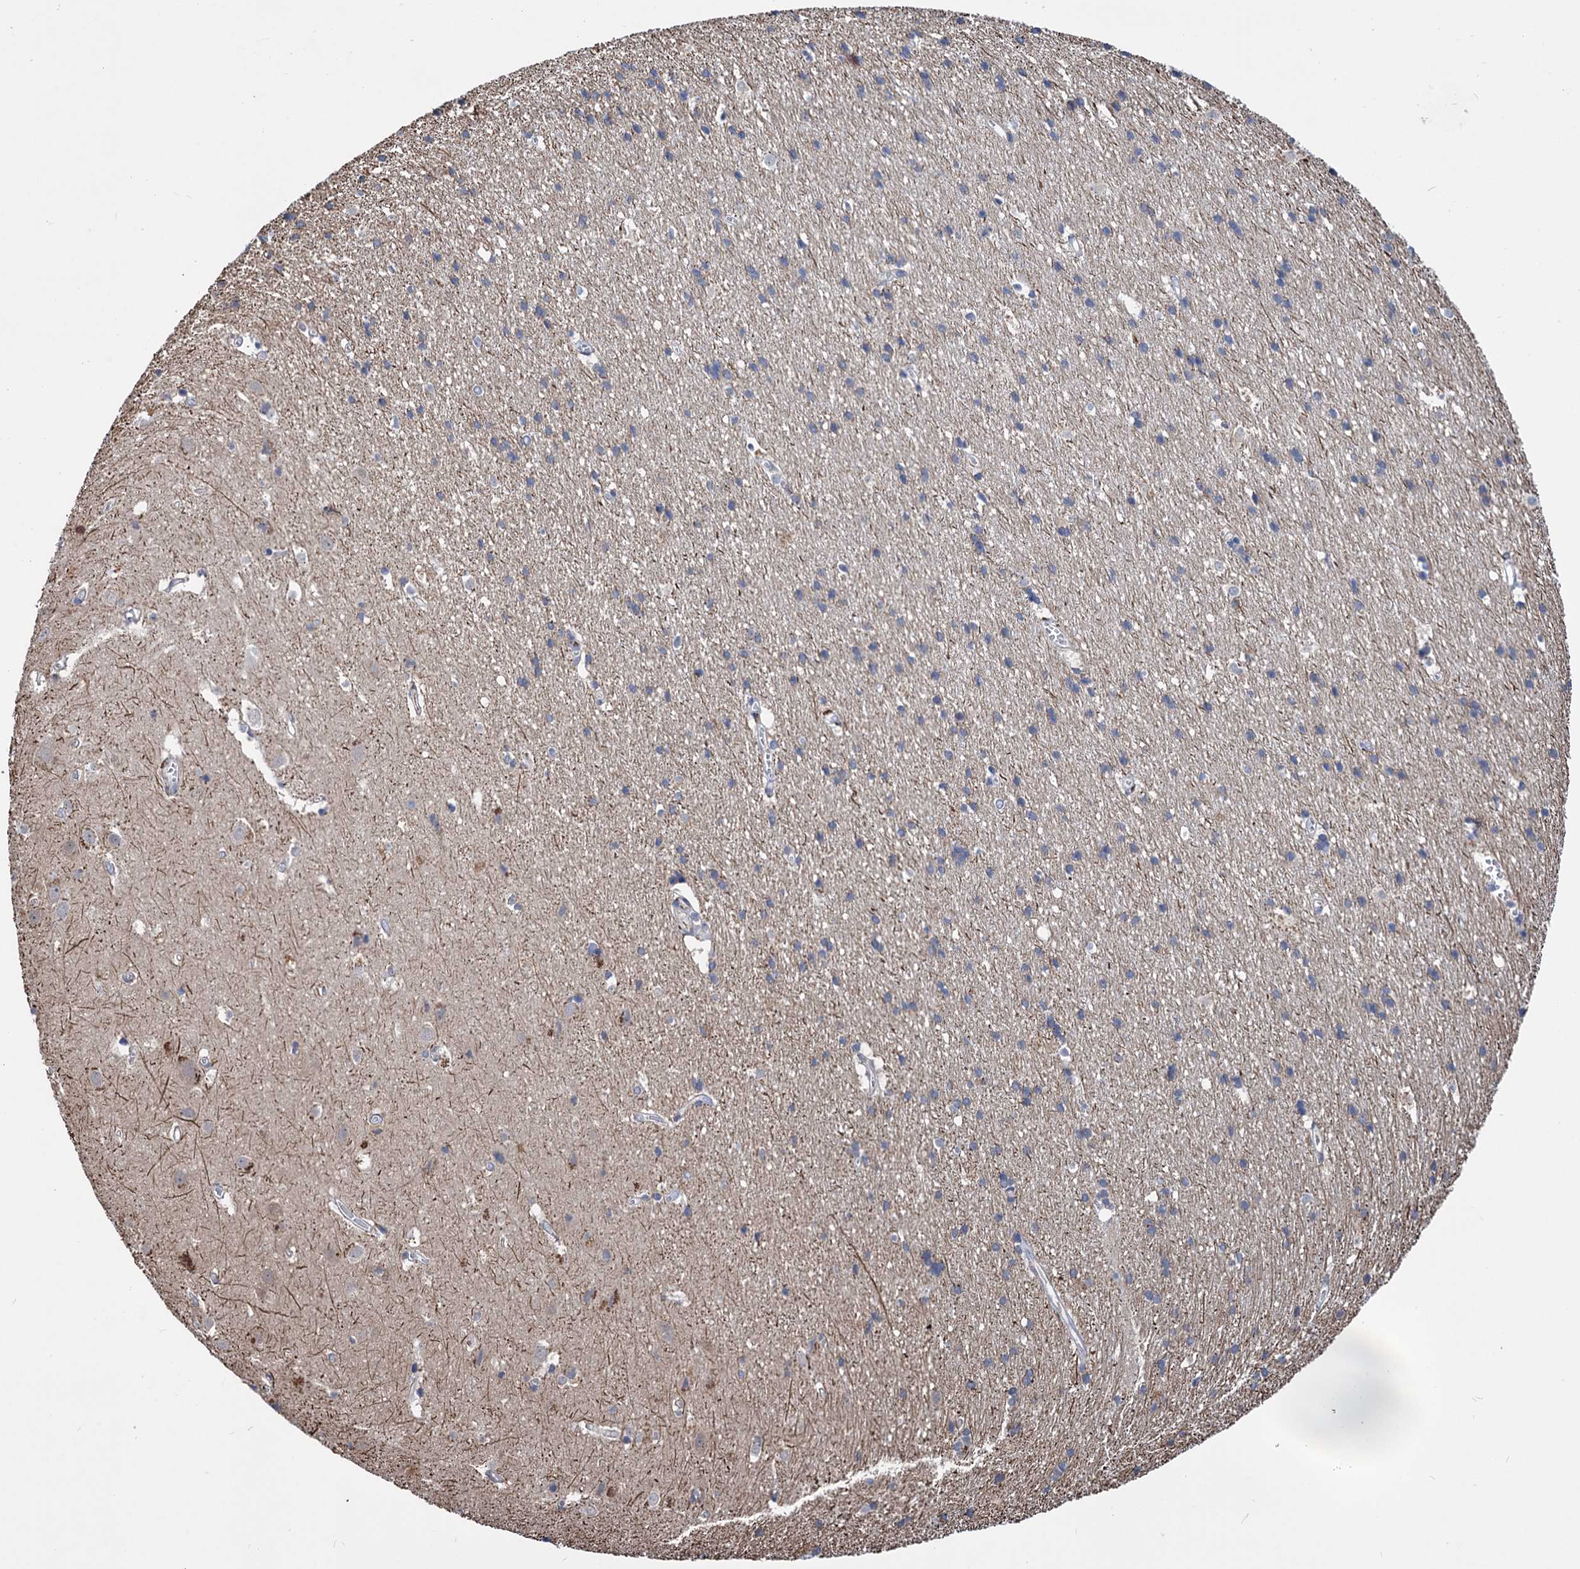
{"staining": {"intensity": "negative", "quantity": "none", "location": "none"}, "tissue": "cerebral cortex", "cell_type": "Endothelial cells", "image_type": "normal", "snomed": [{"axis": "morphology", "description": "Normal tissue, NOS"}, {"axis": "topography", "description": "Cerebral cortex"}], "caption": "Endothelial cells show no significant expression in unremarkable cerebral cortex. (Immunohistochemistry, brightfield microscopy, high magnification).", "gene": "UBR1", "patient": {"sex": "male", "age": 54}}